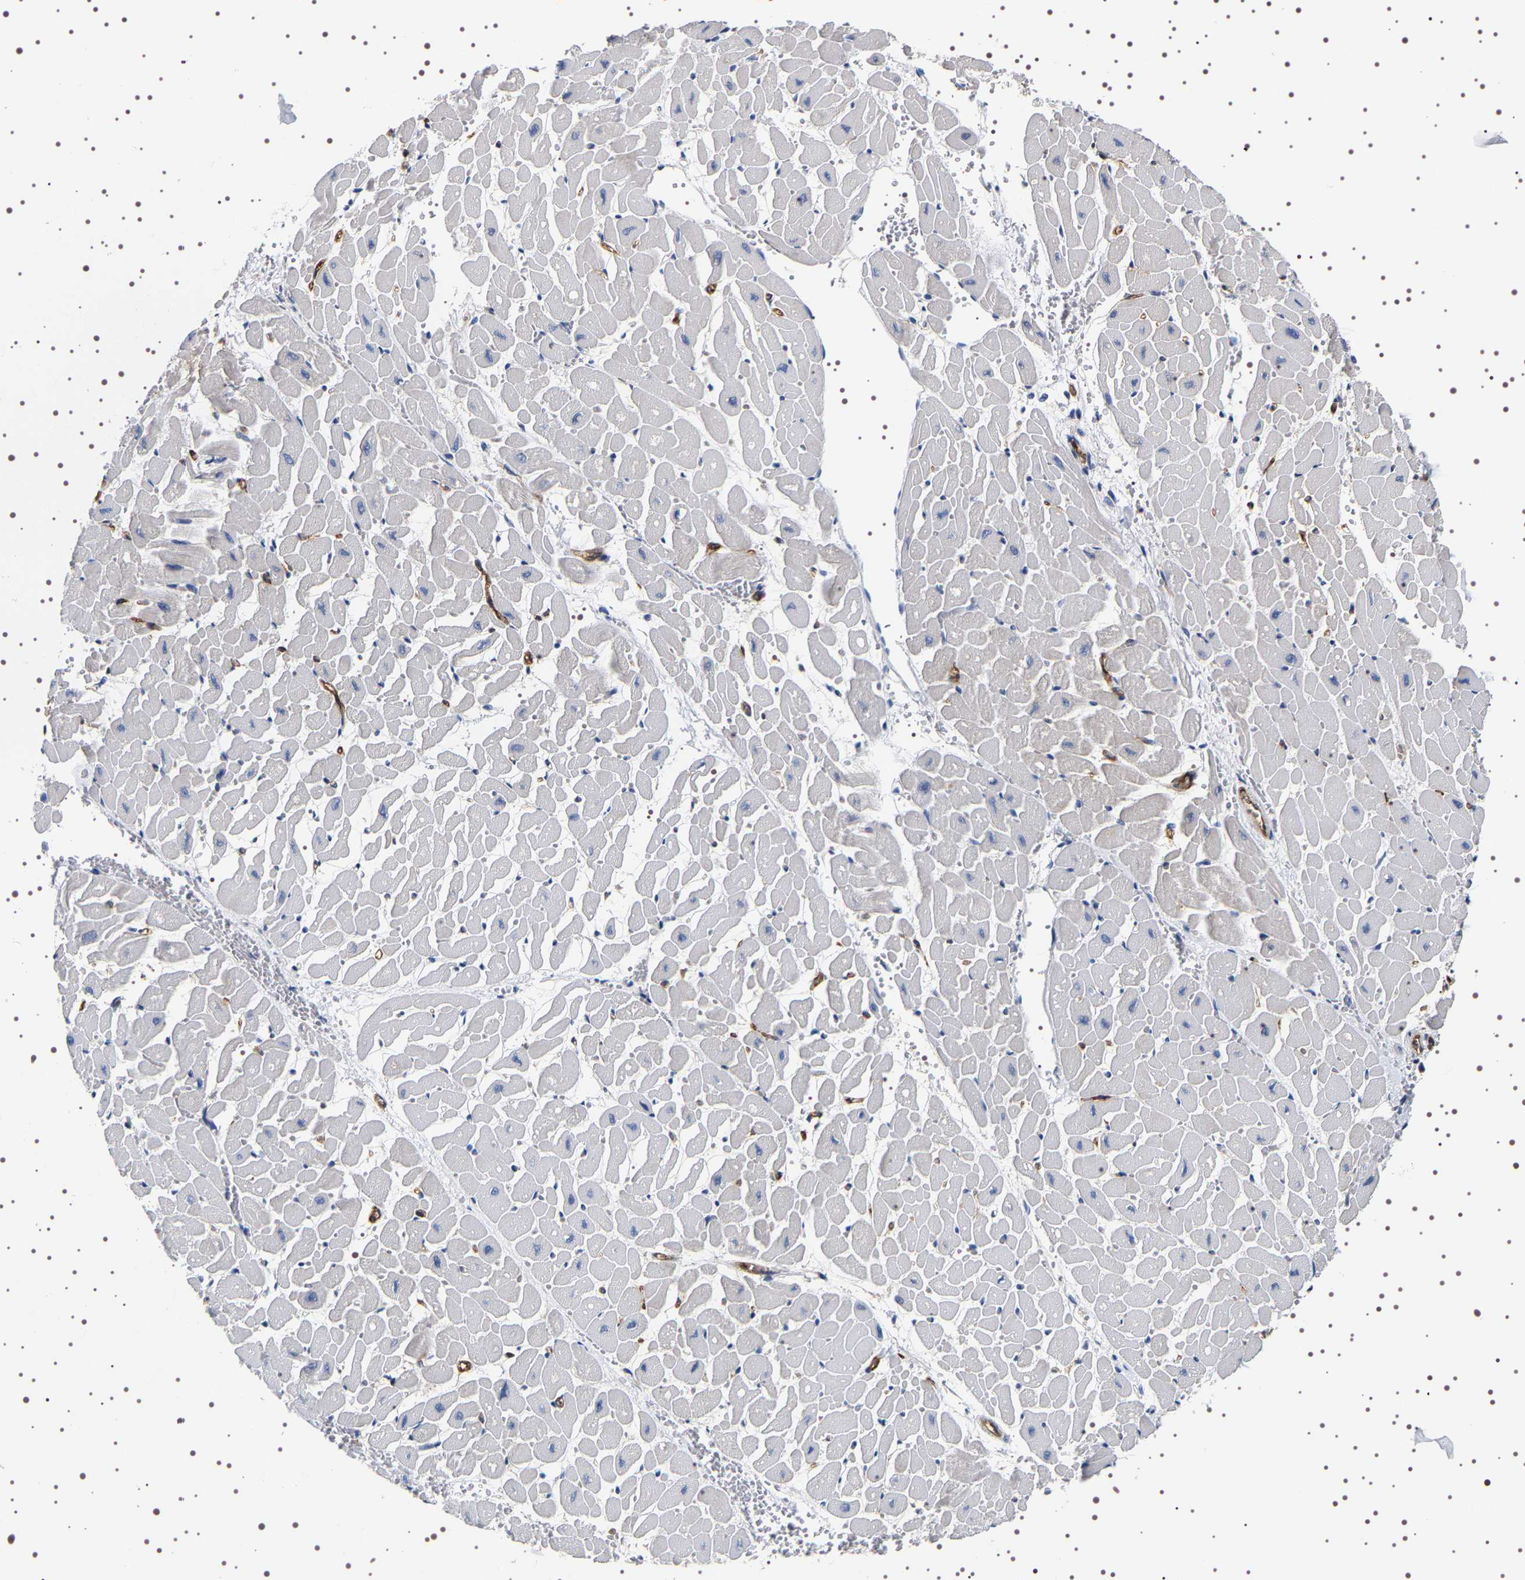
{"staining": {"intensity": "negative", "quantity": "none", "location": "none"}, "tissue": "heart muscle", "cell_type": "Cardiomyocytes", "image_type": "normal", "snomed": [{"axis": "morphology", "description": "Normal tissue, NOS"}, {"axis": "topography", "description": "Heart"}], "caption": "Heart muscle stained for a protein using immunohistochemistry exhibits no positivity cardiomyocytes.", "gene": "ALPL", "patient": {"sex": "male", "age": 45}}